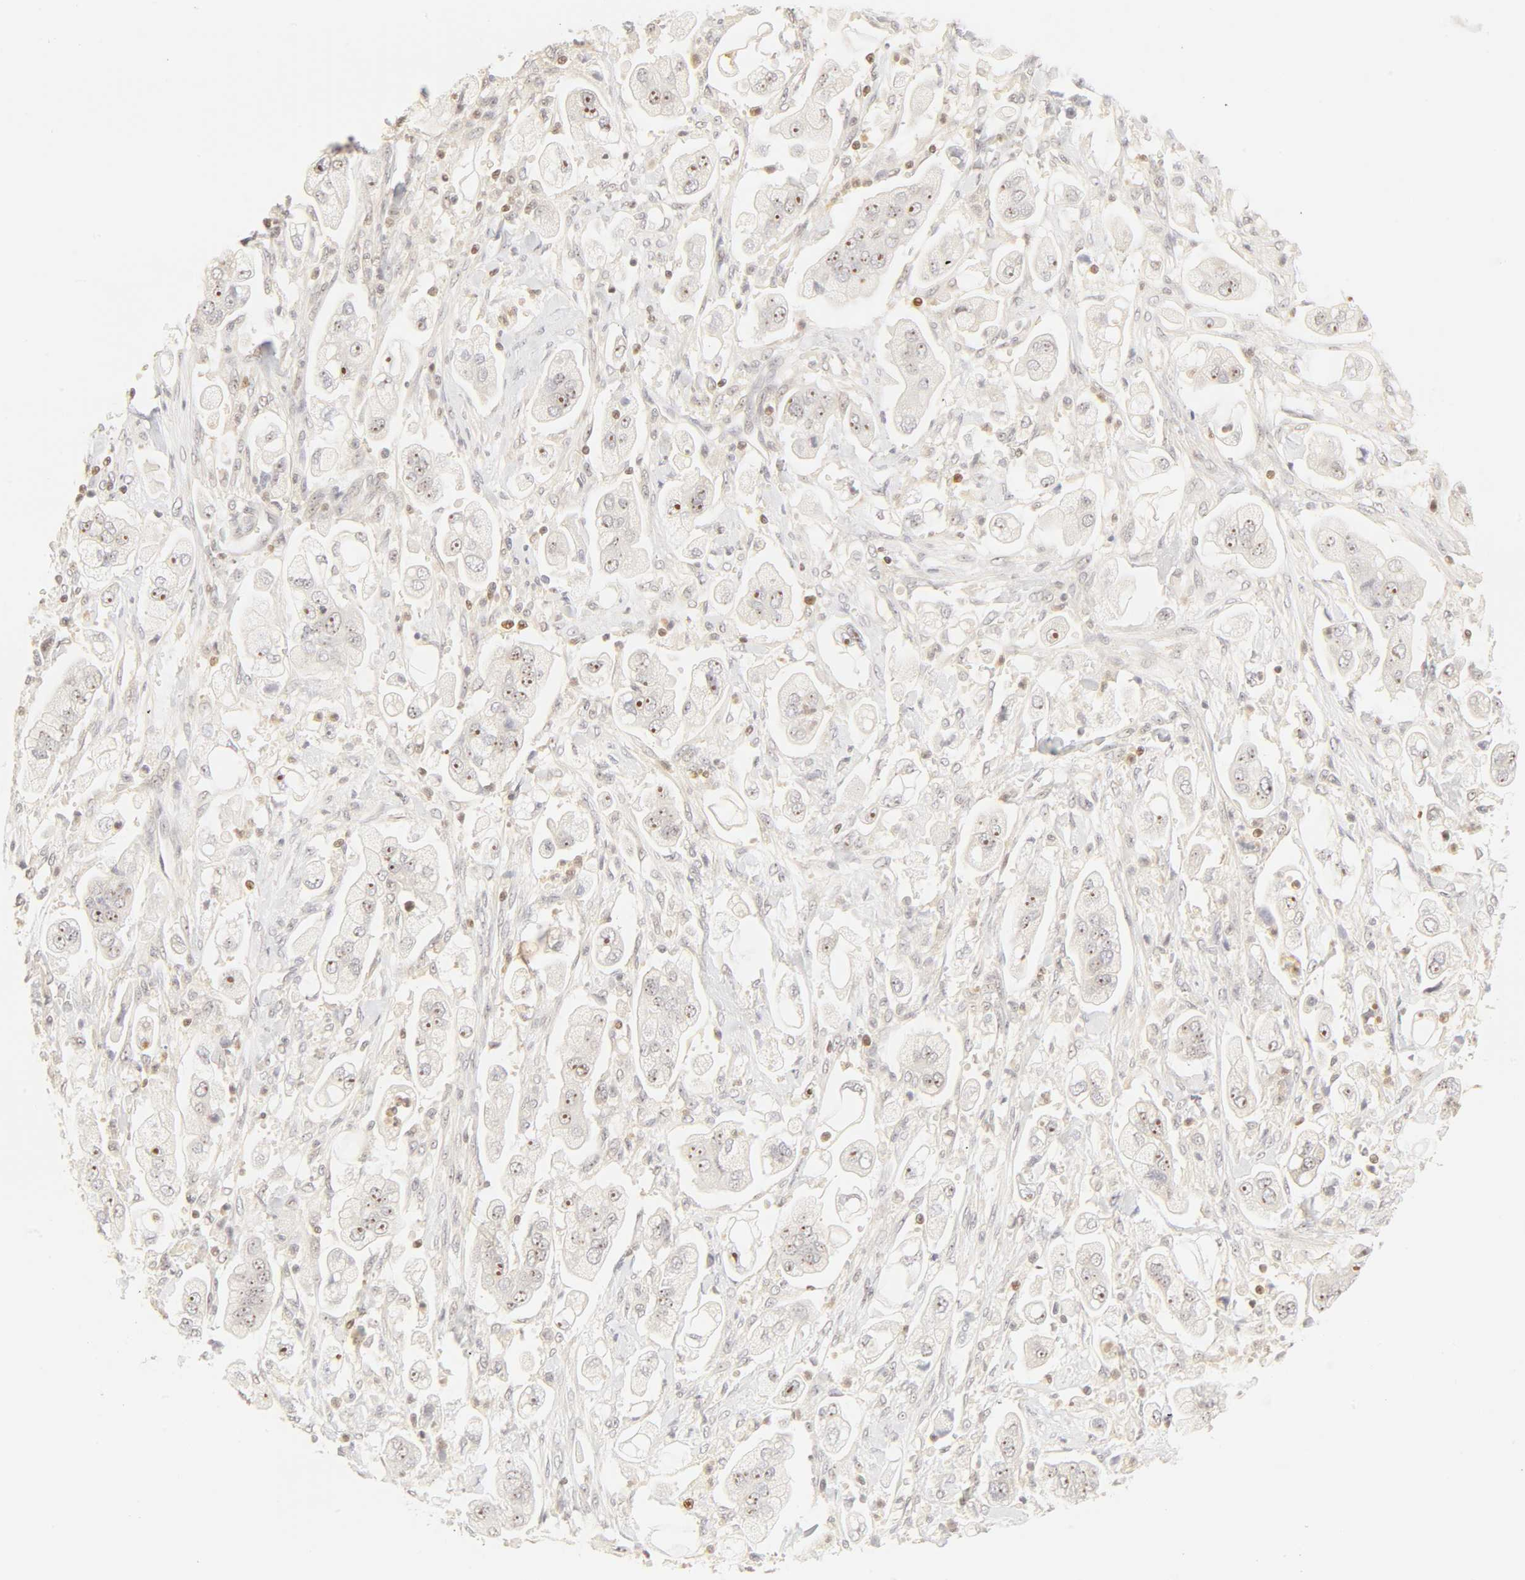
{"staining": {"intensity": "weak", "quantity": "25%-75%", "location": "nuclear"}, "tissue": "stomach cancer", "cell_type": "Tumor cells", "image_type": "cancer", "snomed": [{"axis": "morphology", "description": "Adenocarcinoma, NOS"}, {"axis": "topography", "description": "Stomach"}], "caption": "Adenocarcinoma (stomach) tissue shows weak nuclear positivity in about 25%-75% of tumor cells, visualized by immunohistochemistry. Nuclei are stained in blue.", "gene": "KIF2A", "patient": {"sex": "male", "age": 62}}